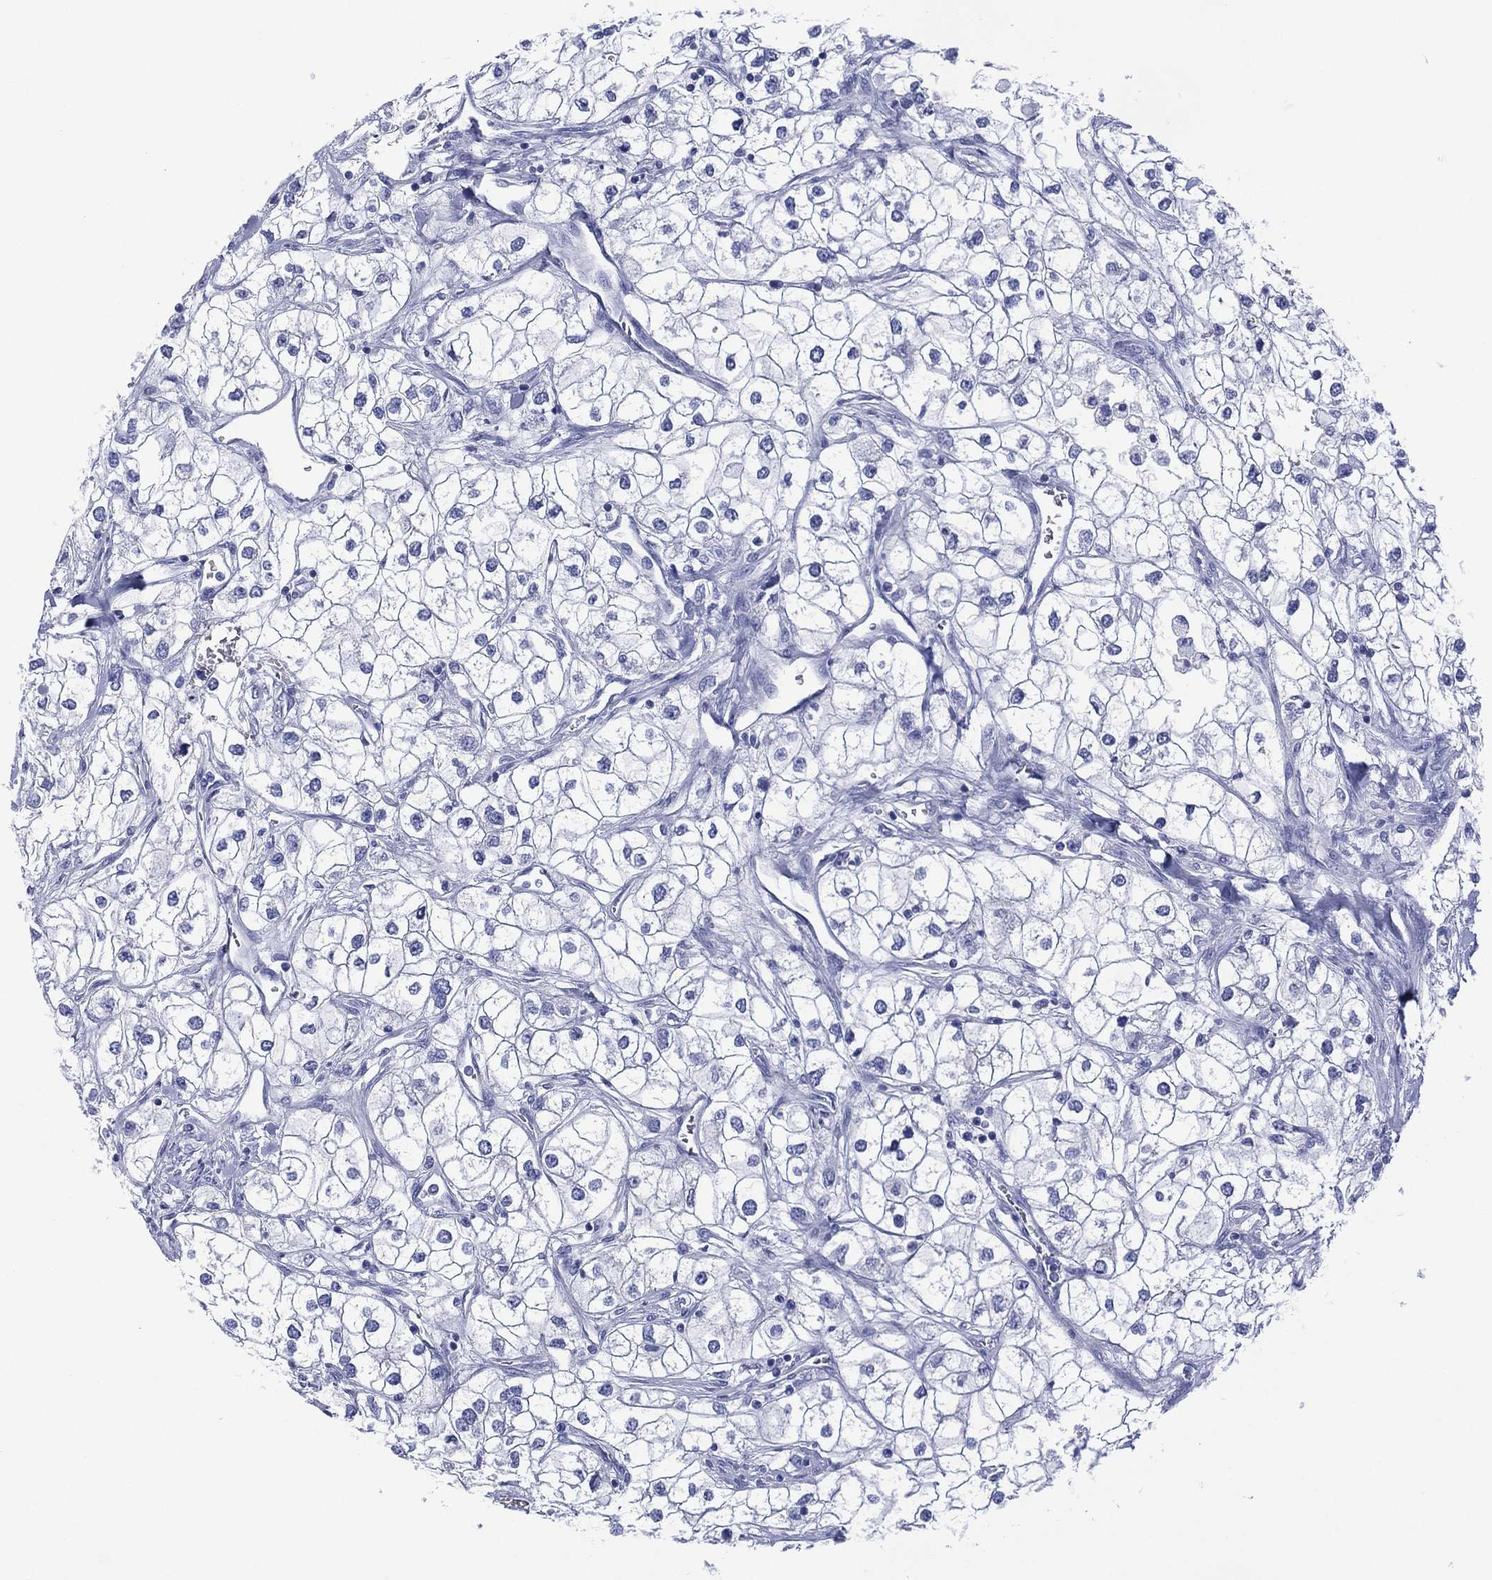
{"staining": {"intensity": "negative", "quantity": "none", "location": "none"}, "tissue": "renal cancer", "cell_type": "Tumor cells", "image_type": "cancer", "snomed": [{"axis": "morphology", "description": "Adenocarcinoma, NOS"}, {"axis": "topography", "description": "Kidney"}], "caption": "Tumor cells are negative for brown protein staining in renal cancer. (Brightfield microscopy of DAB (3,3'-diaminobenzidine) IHC at high magnification).", "gene": "DSG1", "patient": {"sex": "male", "age": 59}}